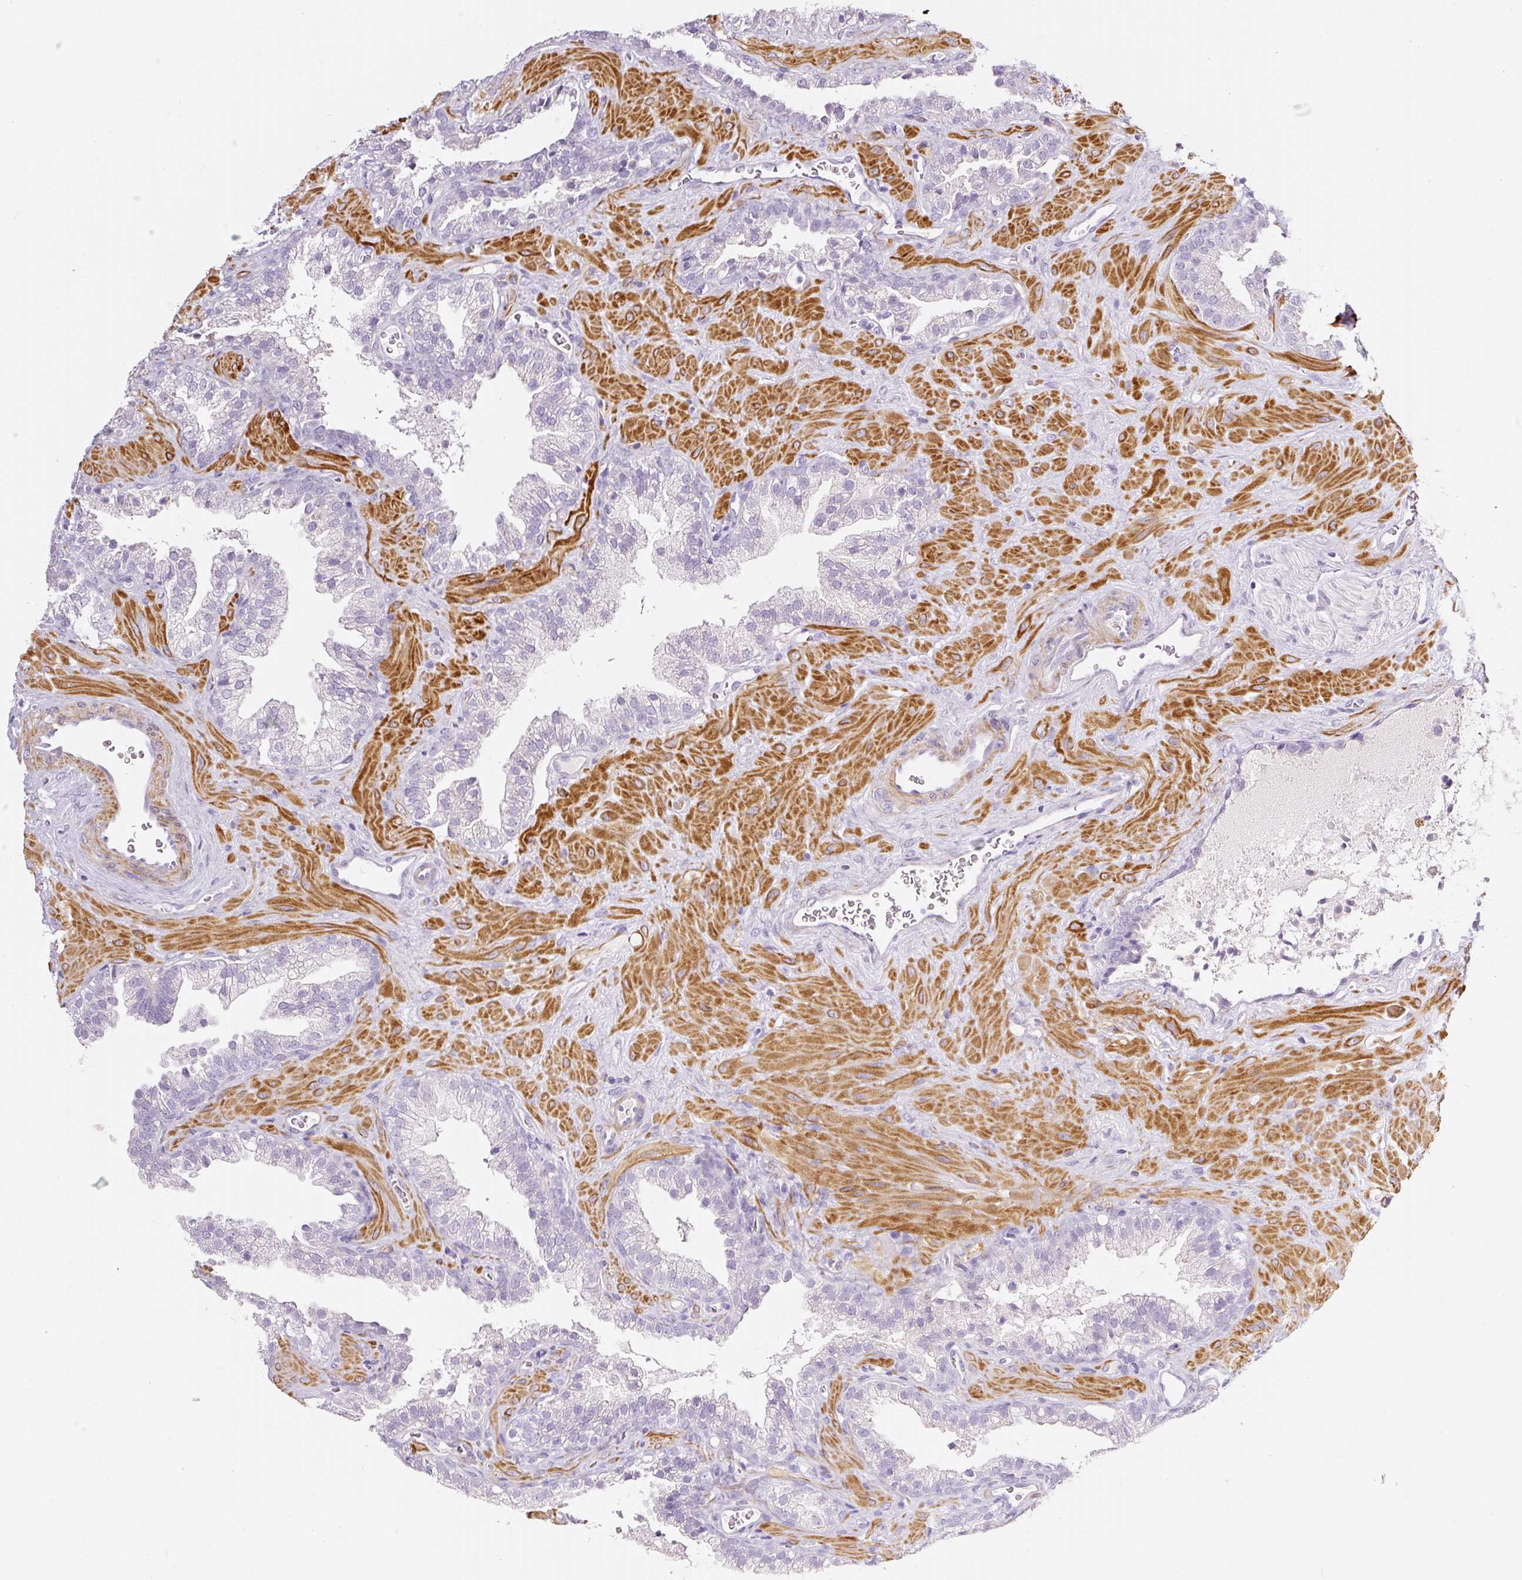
{"staining": {"intensity": "negative", "quantity": "none", "location": "none"}, "tissue": "prostate cancer", "cell_type": "Tumor cells", "image_type": "cancer", "snomed": [{"axis": "morphology", "description": "Adenocarcinoma, Low grade"}, {"axis": "topography", "description": "Prostate"}], "caption": "An immunohistochemistry (IHC) image of prostate cancer is shown. There is no staining in tumor cells of prostate cancer.", "gene": "CYB561A3", "patient": {"sex": "male", "age": 62}}